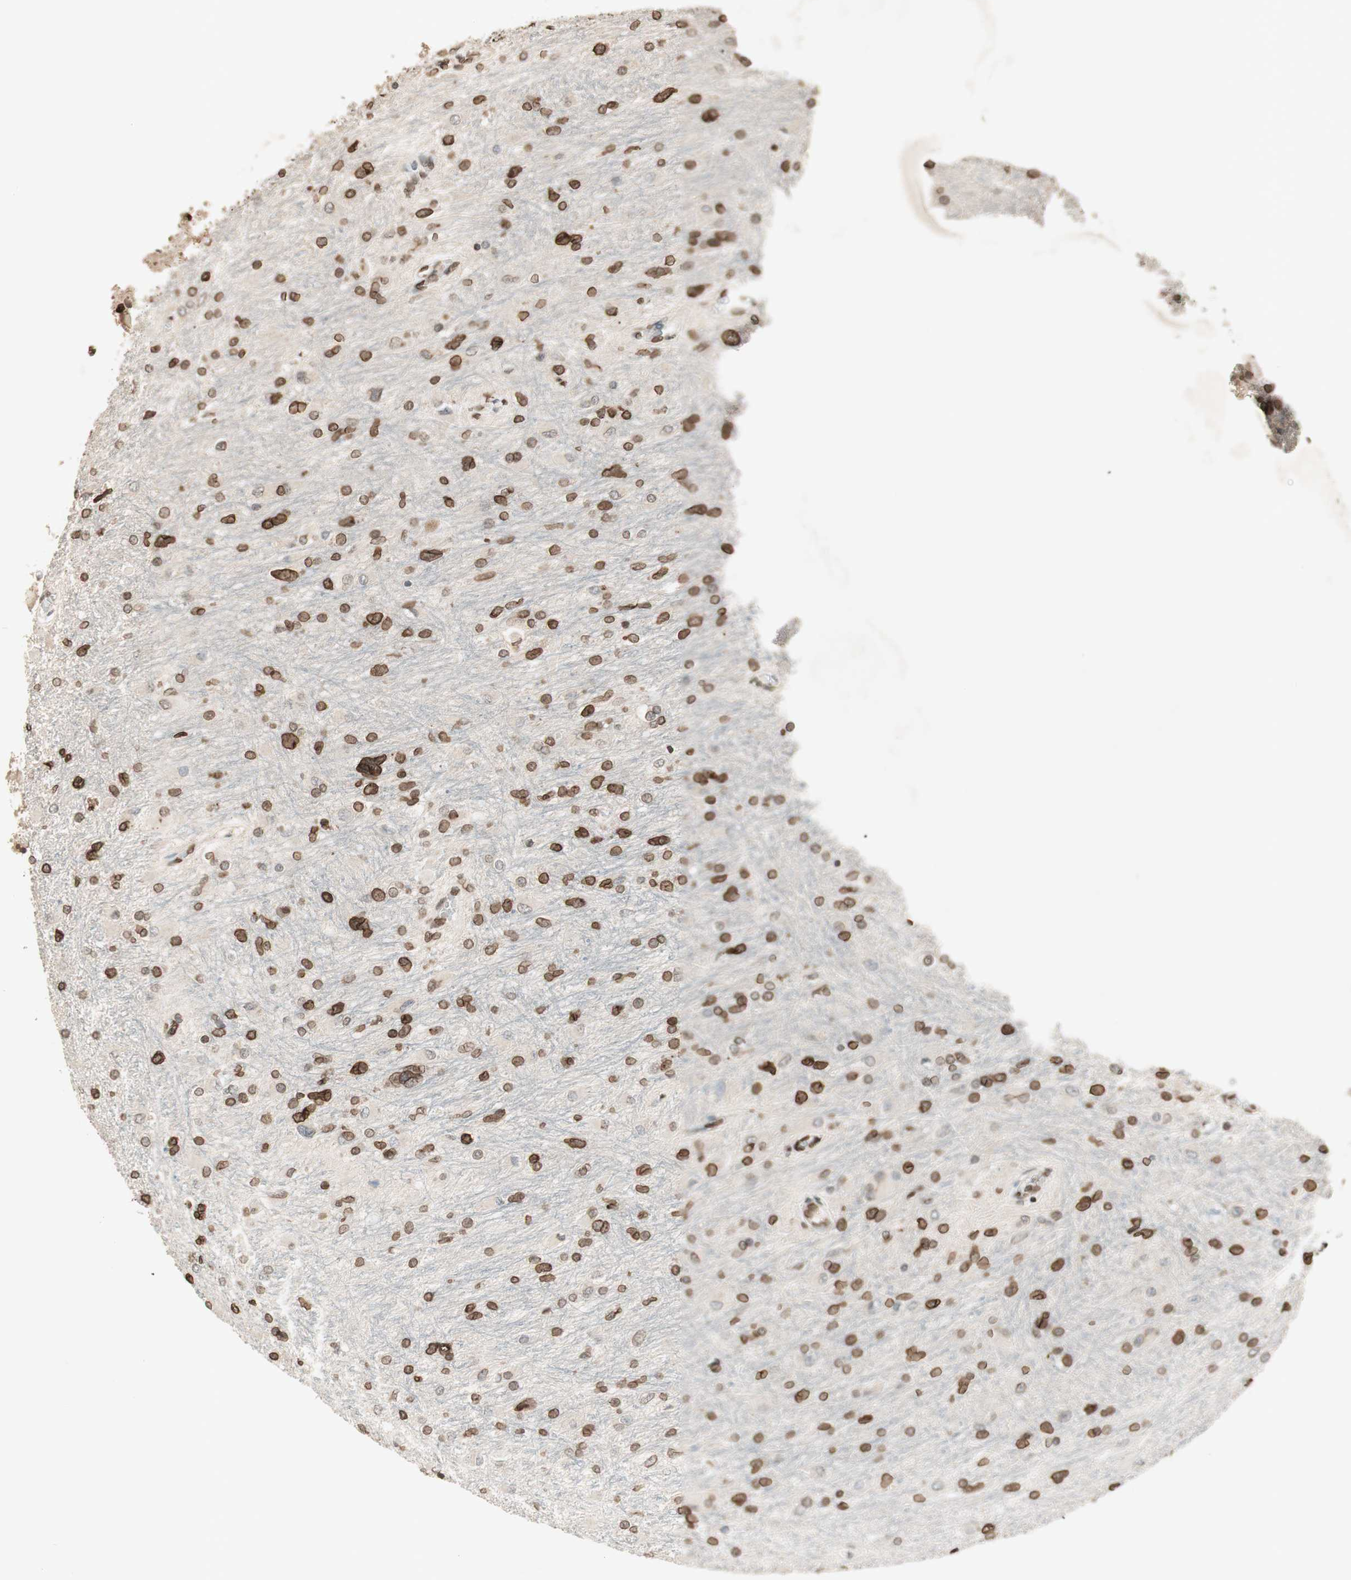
{"staining": {"intensity": "moderate", "quantity": ">75%", "location": "nuclear"}, "tissue": "glioma", "cell_type": "Tumor cells", "image_type": "cancer", "snomed": [{"axis": "morphology", "description": "Glioma, malignant, High grade"}, {"axis": "topography", "description": "Cerebral cortex"}], "caption": "Tumor cells show medium levels of moderate nuclear expression in about >75% of cells in high-grade glioma (malignant).", "gene": "TMPO", "patient": {"sex": "female", "age": 36}}